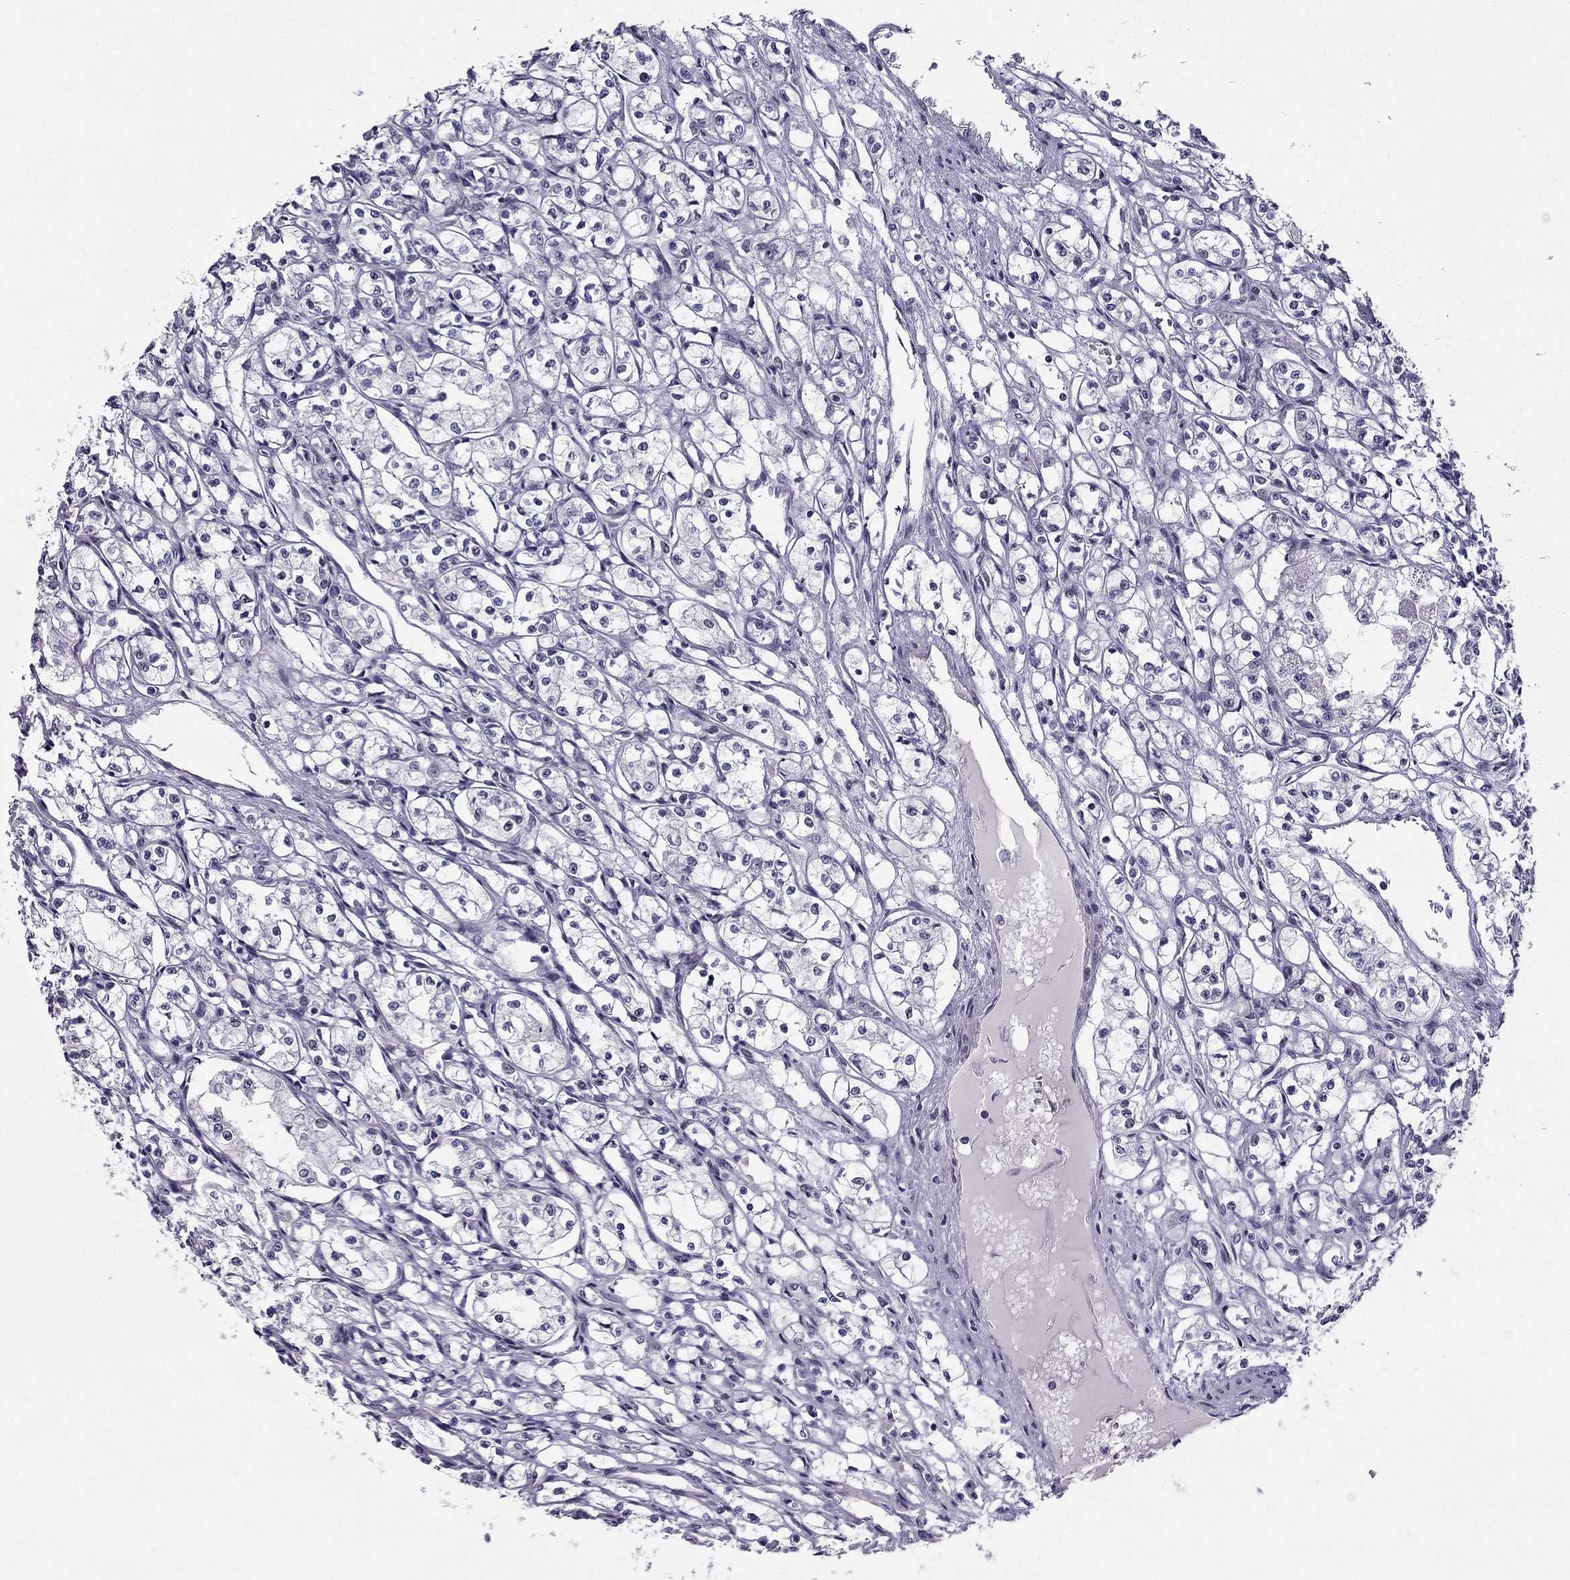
{"staining": {"intensity": "negative", "quantity": "none", "location": "none"}, "tissue": "renal cancer", "cell_type": "Tumor cells", "image_type": "cancer", "snomed": [{"axis": "morphology", "description": "Adenocarcinoma, NOS"}, {"axis": "topography", "description": "Kidney"}], "caption": "IHC photomicrograph of neoplastic tissue: human adenocarcinoma (renal) stained with DAB (3,3'-diaminobenzidine) reveals no significant protein staining in tumor cells. Nuclei are stained in blue.", "gene": "RPRD2", "patient": {"sex": "male", "age": 56}}